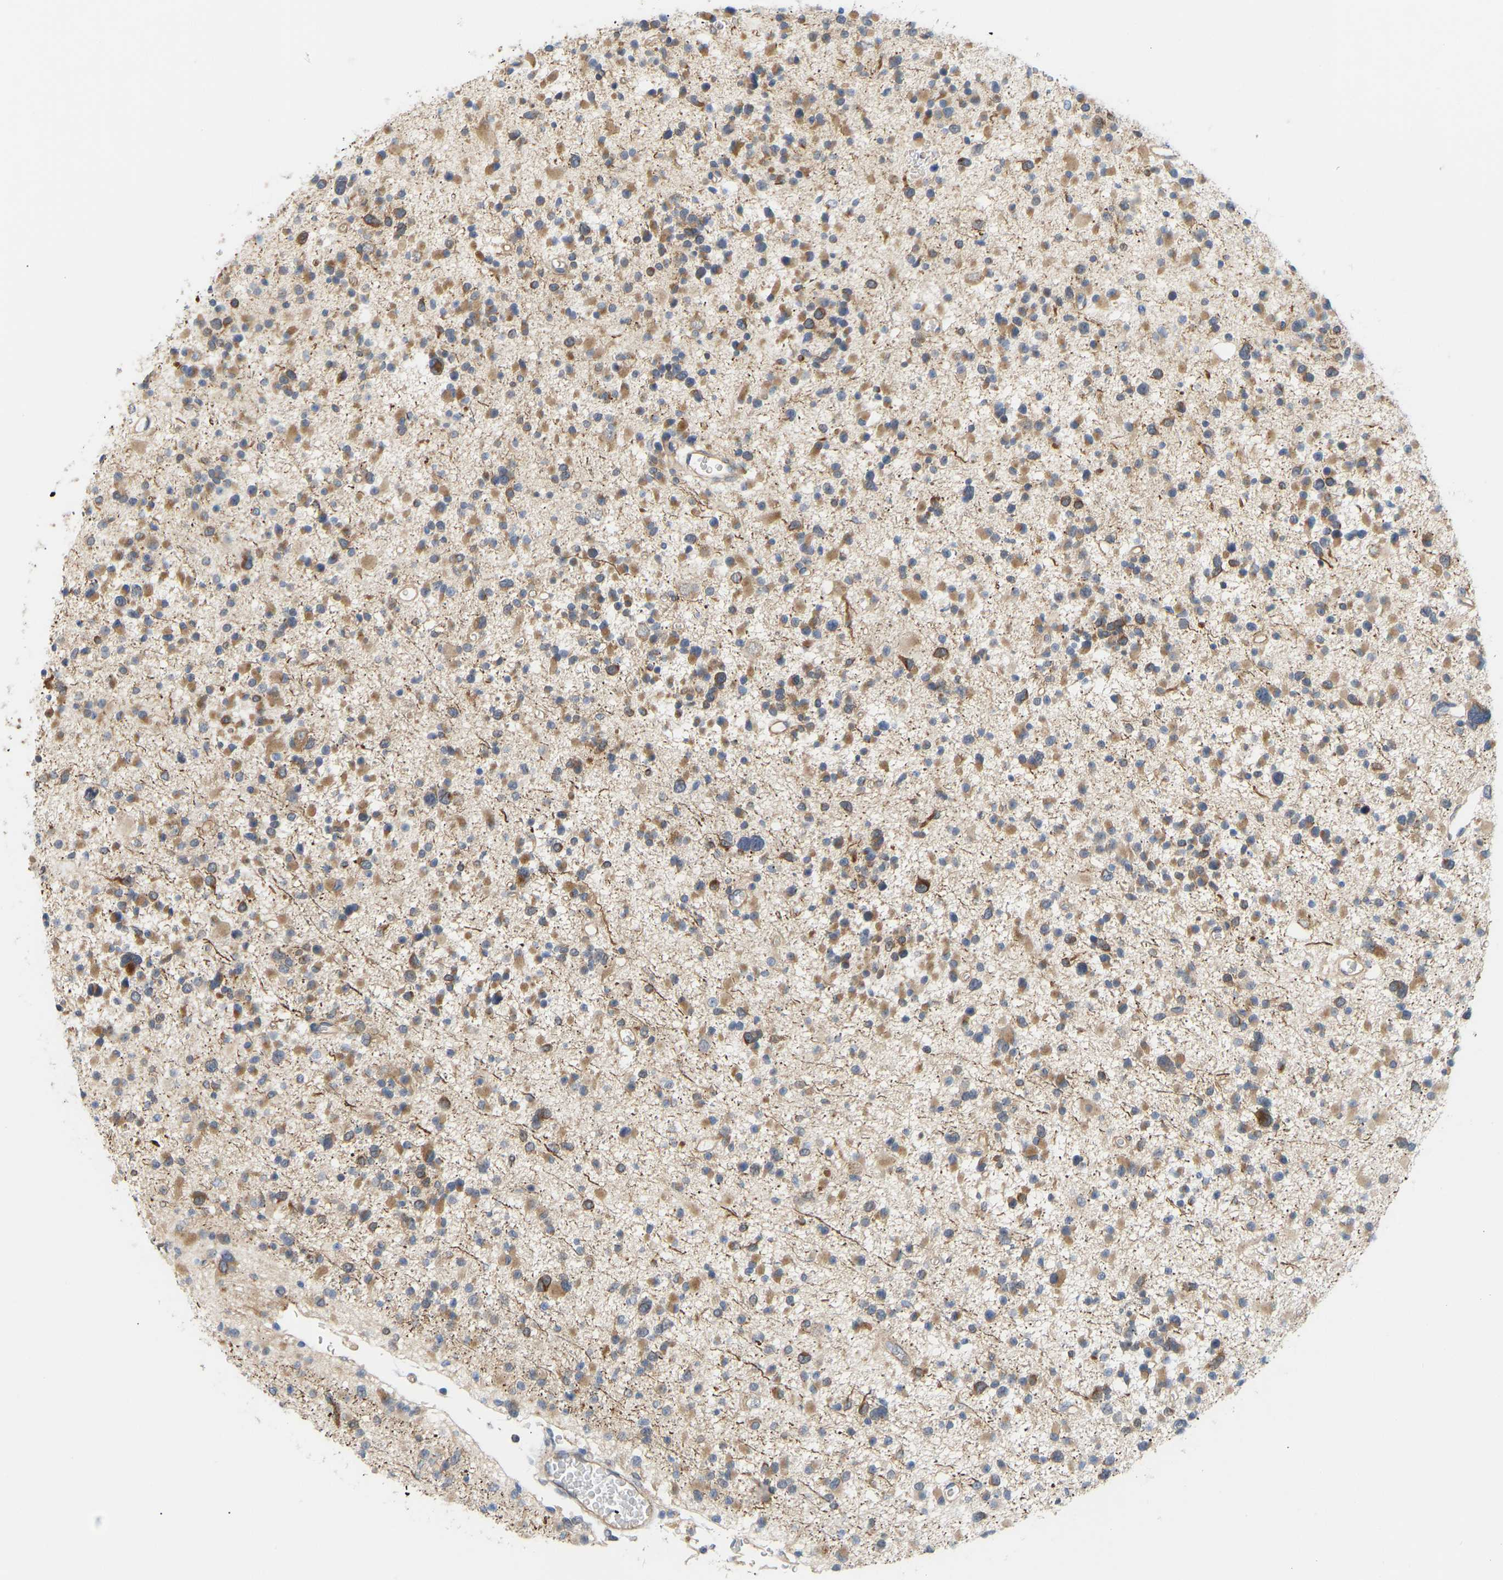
{"staining": {"intensity": "moderate", "quantity": ">75%", "location": "cytoplasmic/membranous"}, "tissue": "glioma", "cell_type": "Tumor cells", "image_type": "cancer", "snomed": [{"axis": "morphology", "description": "Glioma, malignant, Low grade"}, {"axis": "topography", "description": "Brain"}], "caption": "Glioma stained with a brown dye reveals moderate cytoplasmic/membranous positive staining in approximately >75% of tumor cells.", "gene": "BEND3", "patient": {"sex": "female", "age": 22}}